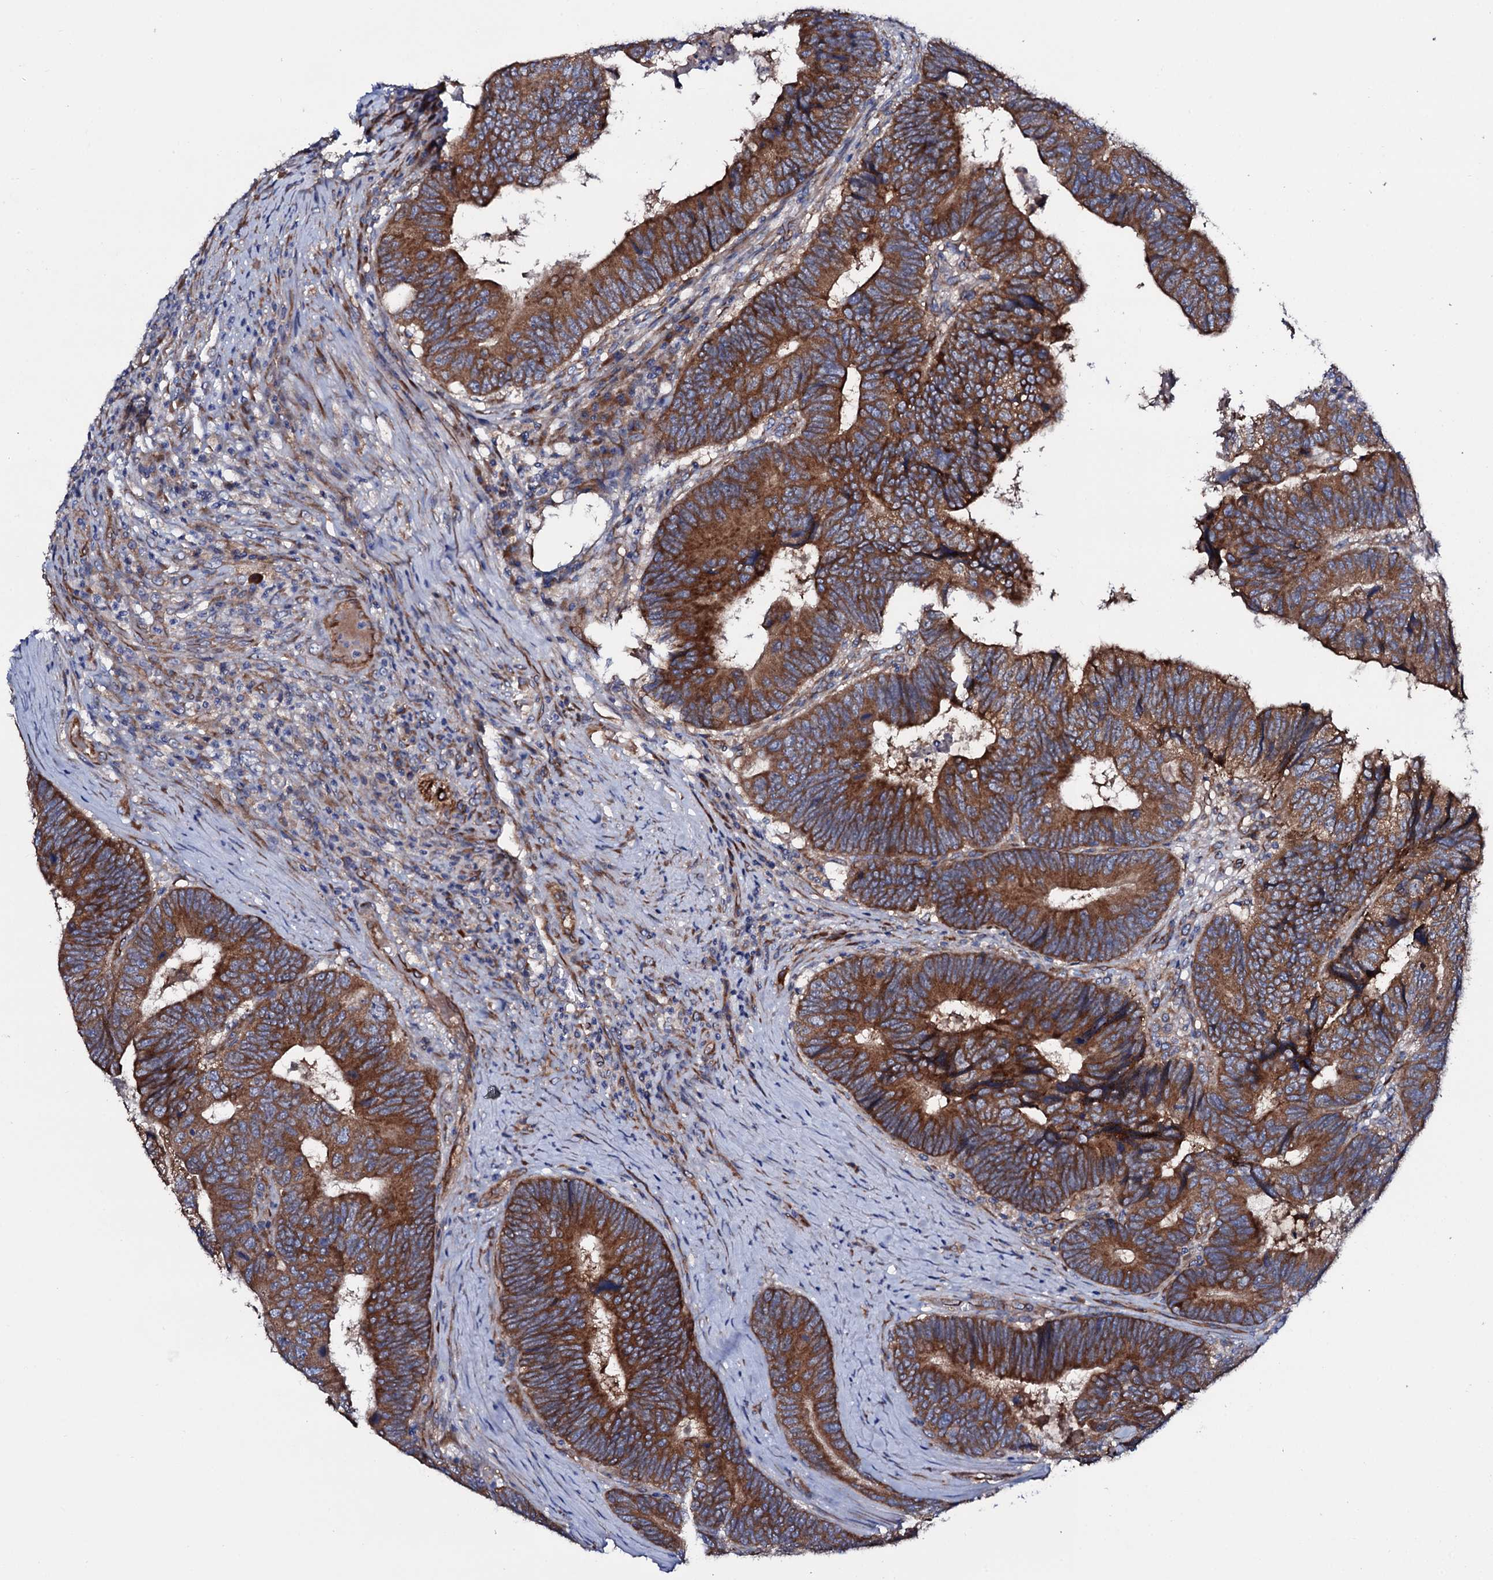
{"staining": {"intensity": "strong", "quantity": ">75%", "location": "cytoplasmic/membranous"}, "tissue": "colorectal cancer", "cell_type": "Tumor cells", "image_type": "cancer", "snomed": [{"axis": "morphology", "description": "Adenocarcinoma, NOS"}, {"axis": "topography", "description": "Colon"}], "caption": "A micrograph of colorectal cancer (adenocarcinoma) stained for a protein reveals strong cytoplasmic/membranous brown staining in tumor cells.", "gene": "STARD13", "patient": {"sex": "female", "age": 67}}